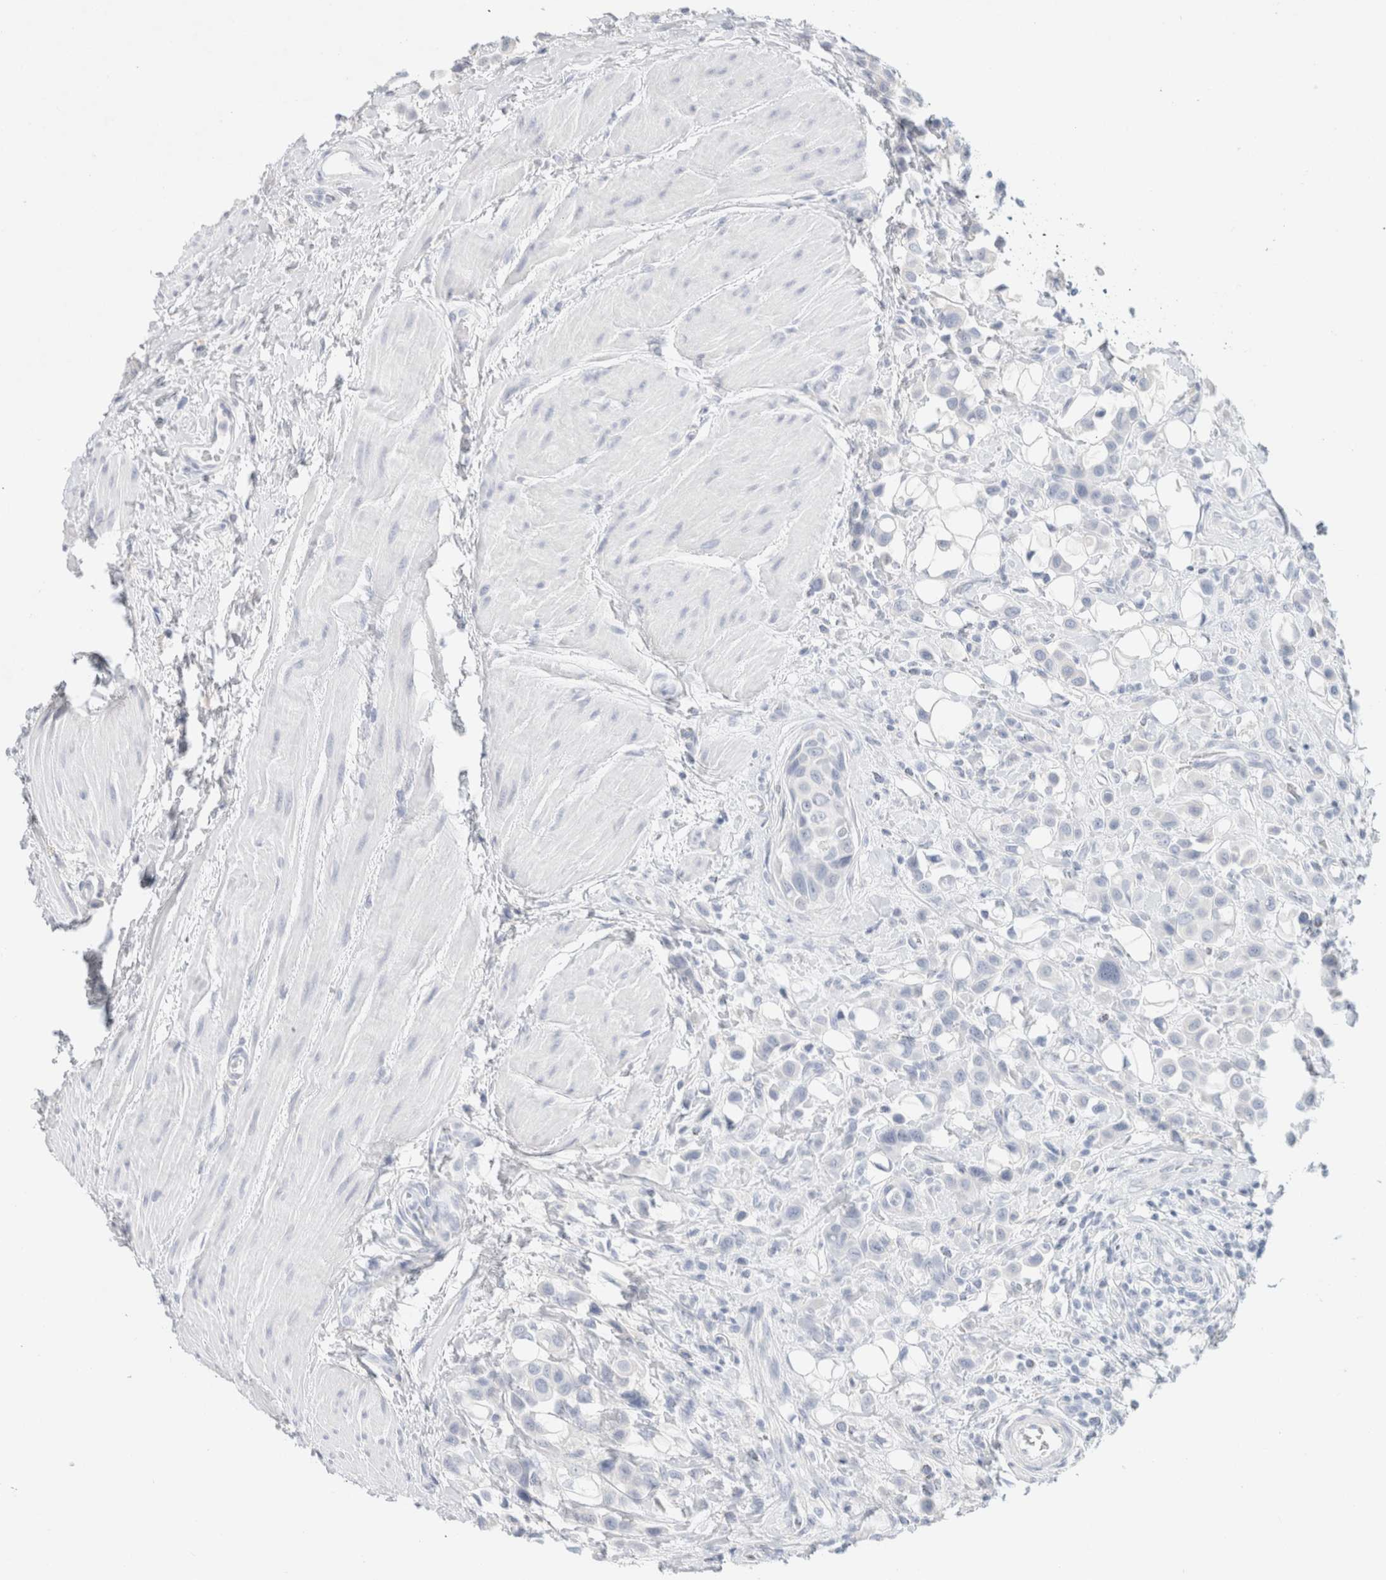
{"staining": {"intensity": "negative", "quantity": "none", "location": "none"}, "tissue": "urothelial cancer", "cell_type": "Tumor cells", "image_type": "cancer", "snomed": [{"axis": "morphology", "description": "Urothelial carcinoma, High grade"}, {"axis": "topography", "description": "Urinary bladder"}], "caption": "This image is of high-grade urothelial carcinoma stained with immunohistochemistry (IHC) to label a protein in brown with the nuclei are counter-stained blue. There is no staining in tumor cells.", "gene": "CPQ", "patient": {"sex": "male", "age": 50}}